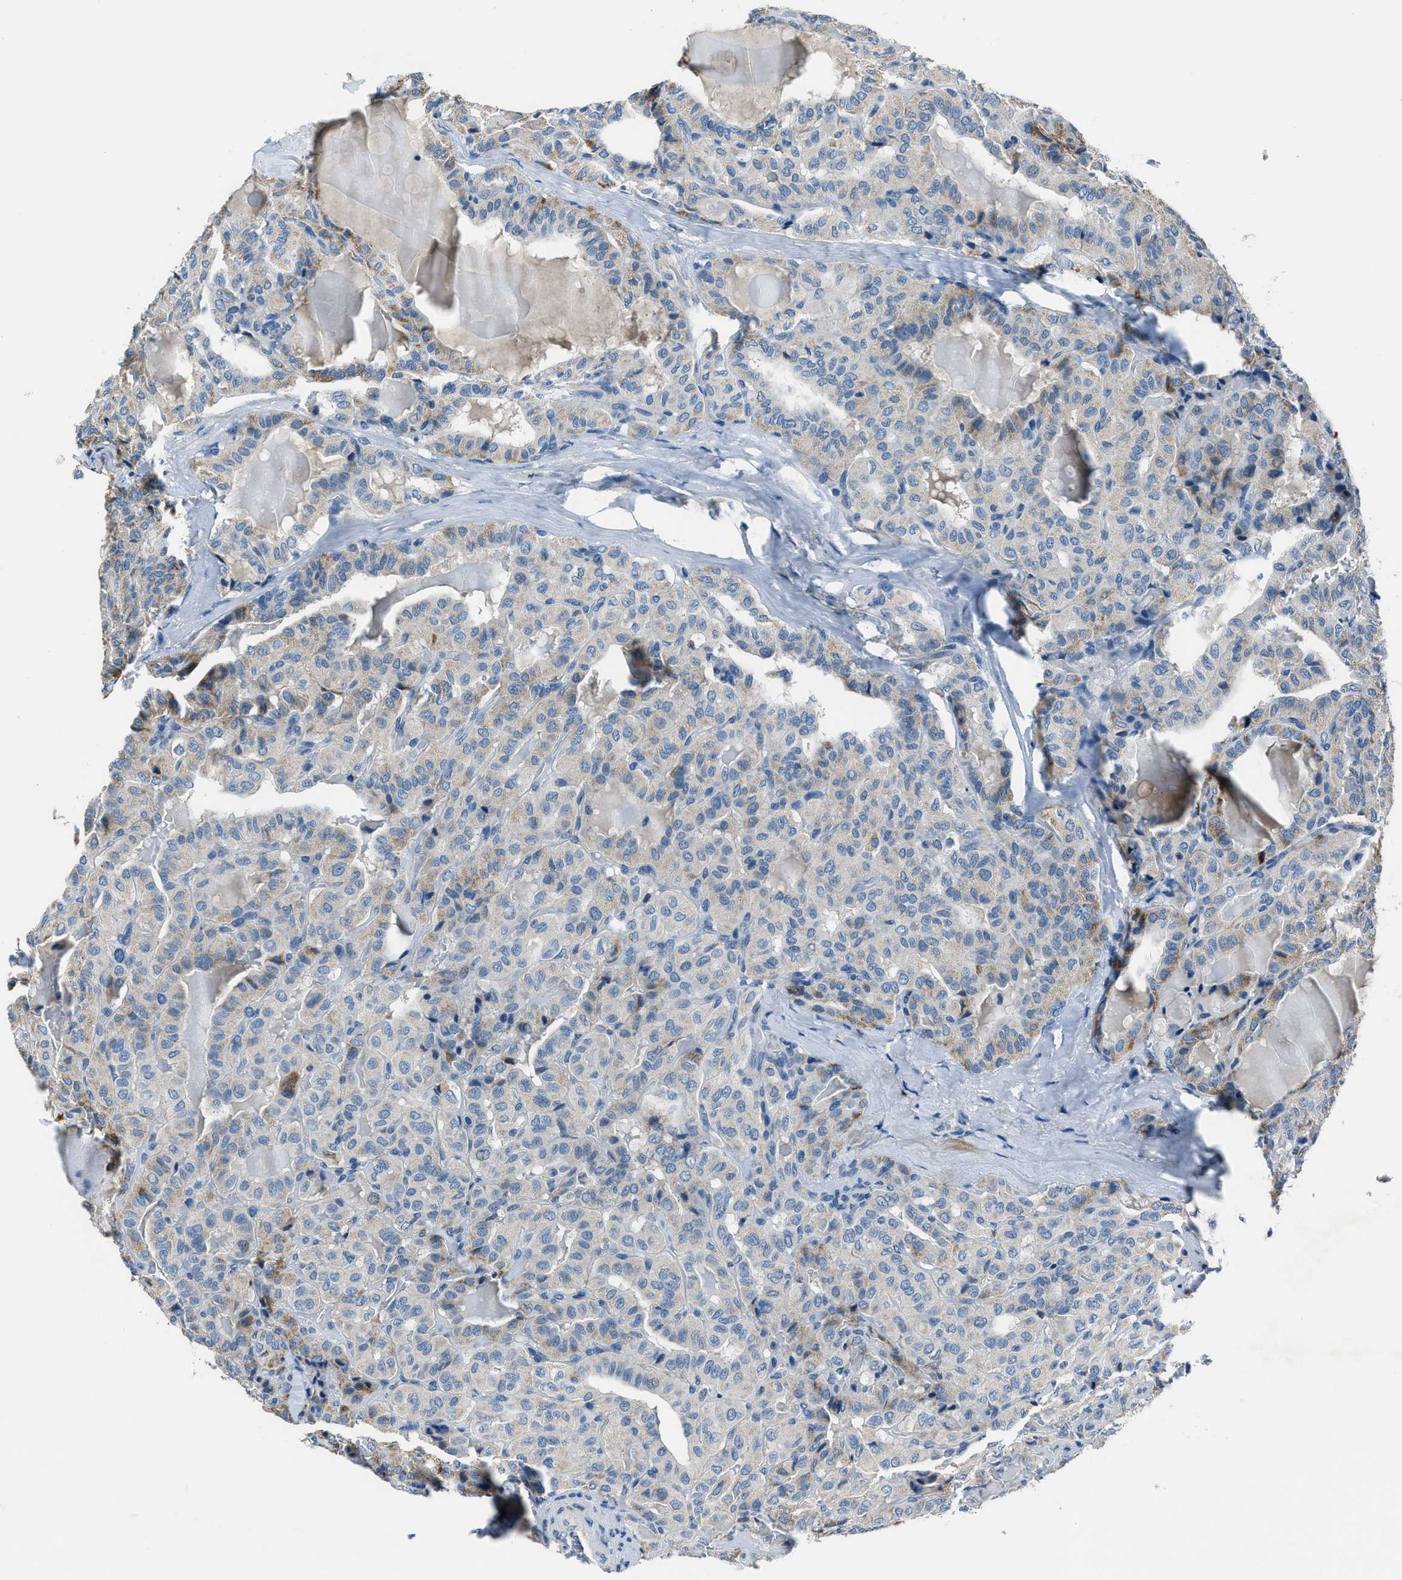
{"staining": {"intensity": "weak", "quantity": "<25%", "location": "cytoplasmic/membranous"}, "tissue": "thyroid cancer", "cell_type": "Tumor cells", "image_type": "cancer", "snomed": [{"axis": "morphology", "description": "Papillary adenocarcinoma, NOS"}, {"axis": "topography", "description": "Thyroid gland"}], "caption": "Immunohistochemistry photomicrograph of human thyroid cancer stained for a protein (brown), which shows no positivity in tumor cells.", "gene": "ADAM2", "patient": {"sex": "male", "age": 77}}